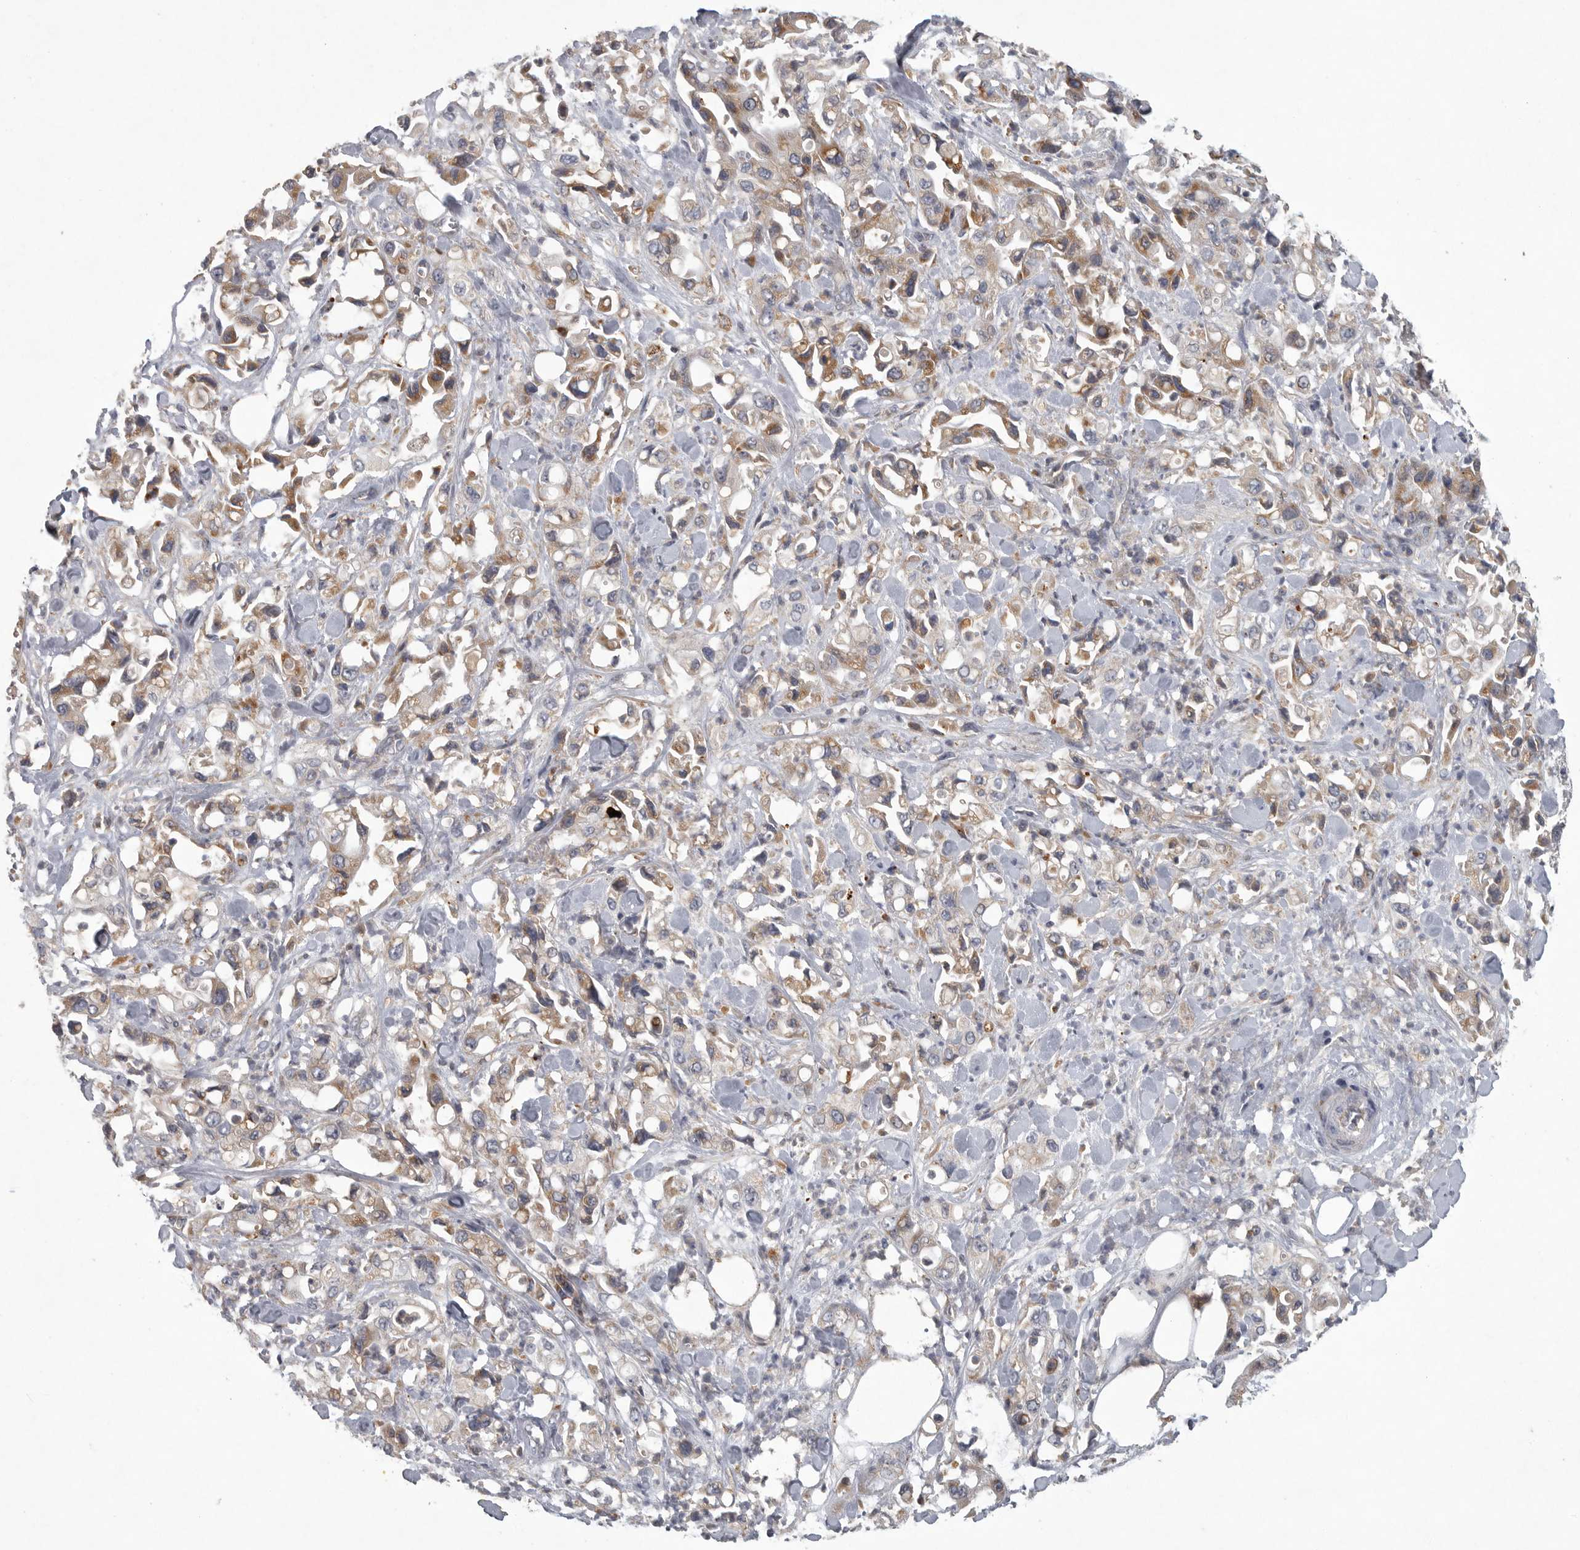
{"staining": {"intensity": "moderate", "quantity": "25%-75%", "location": "cytoplasmic/membranous"}, "tissue": "pancreatic cancer", "cell_type": "Tumor cells", "image_type": "cancer", "snomed": [{"axis": "morphology", "description": "Adenocarcinoma, NOS"}, {"axis": "topography", "description": "Pancreas"}], "caption": "DAB immunohistochemical staining of adenocarcinoma (pancreatic) displays moderate cytoplasmic/membranous protein expression in approximately 25%-75% of tumor cells.", "gene": "LAMTOR3", "patient": {"sex": "male", "age": 70}}